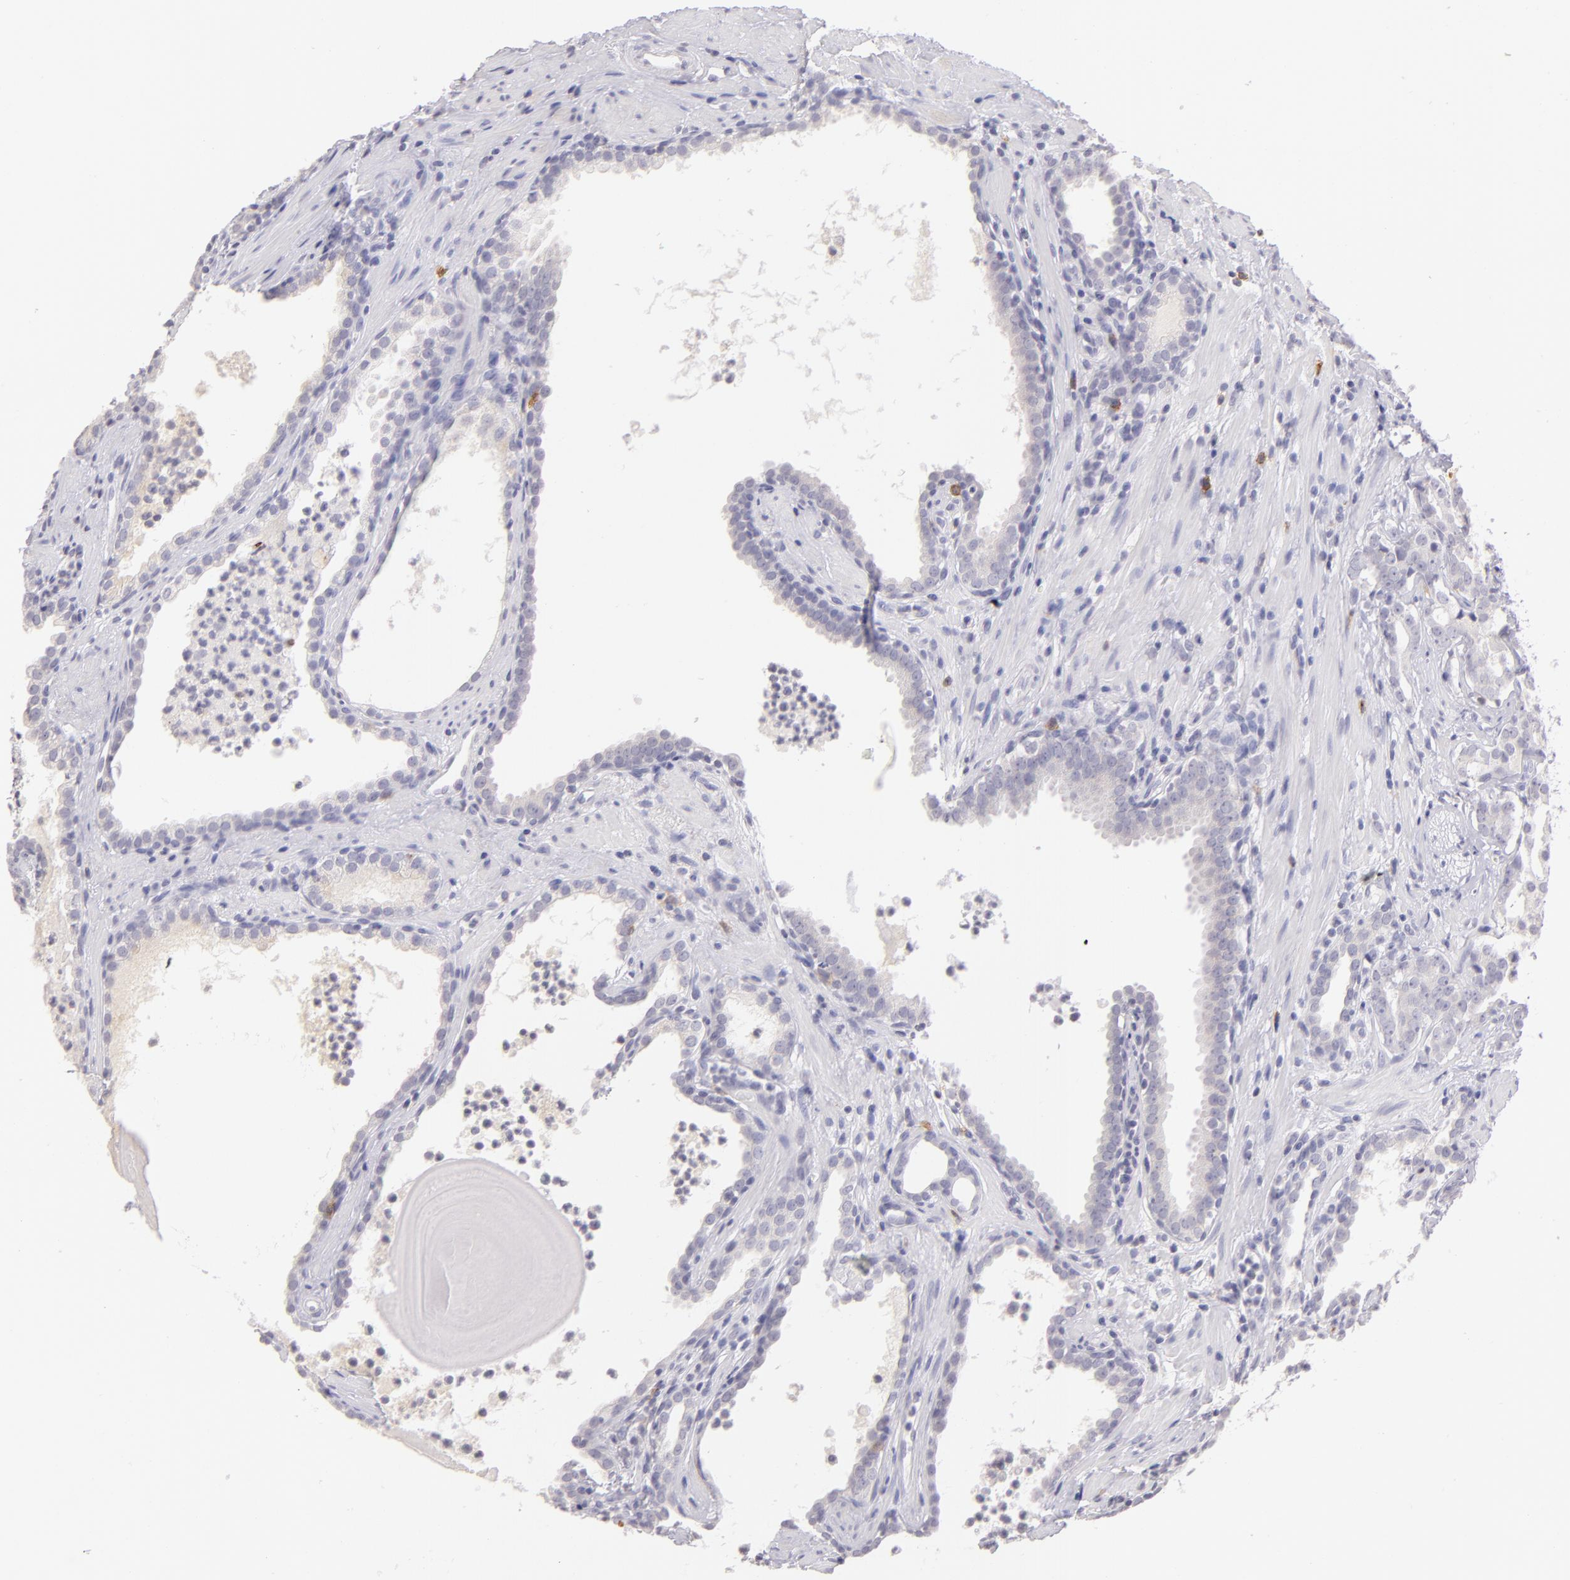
{"staining": {"intensity": "negative", "quantity": "none", "location": "none"}, "tissue": "prostate cancer", "cell_type": "Tumor cells", "image_type": "cancer", "snomed": [{"axis": "morphology", "description": "Adenocarcinoma, Low grade"}, {"axis": "topography", "description": "Prostate"}], "caption": "Immunohistochemistry (IHC) photomicrograph of neoplastic tissue: prostate cancer (adenocarcinoma (low-grade)) stained with DAB shows no significant protein positivity in tumor cells.", "gene": "IL2RA", "patient": {"sex": "male", "age": 59}}